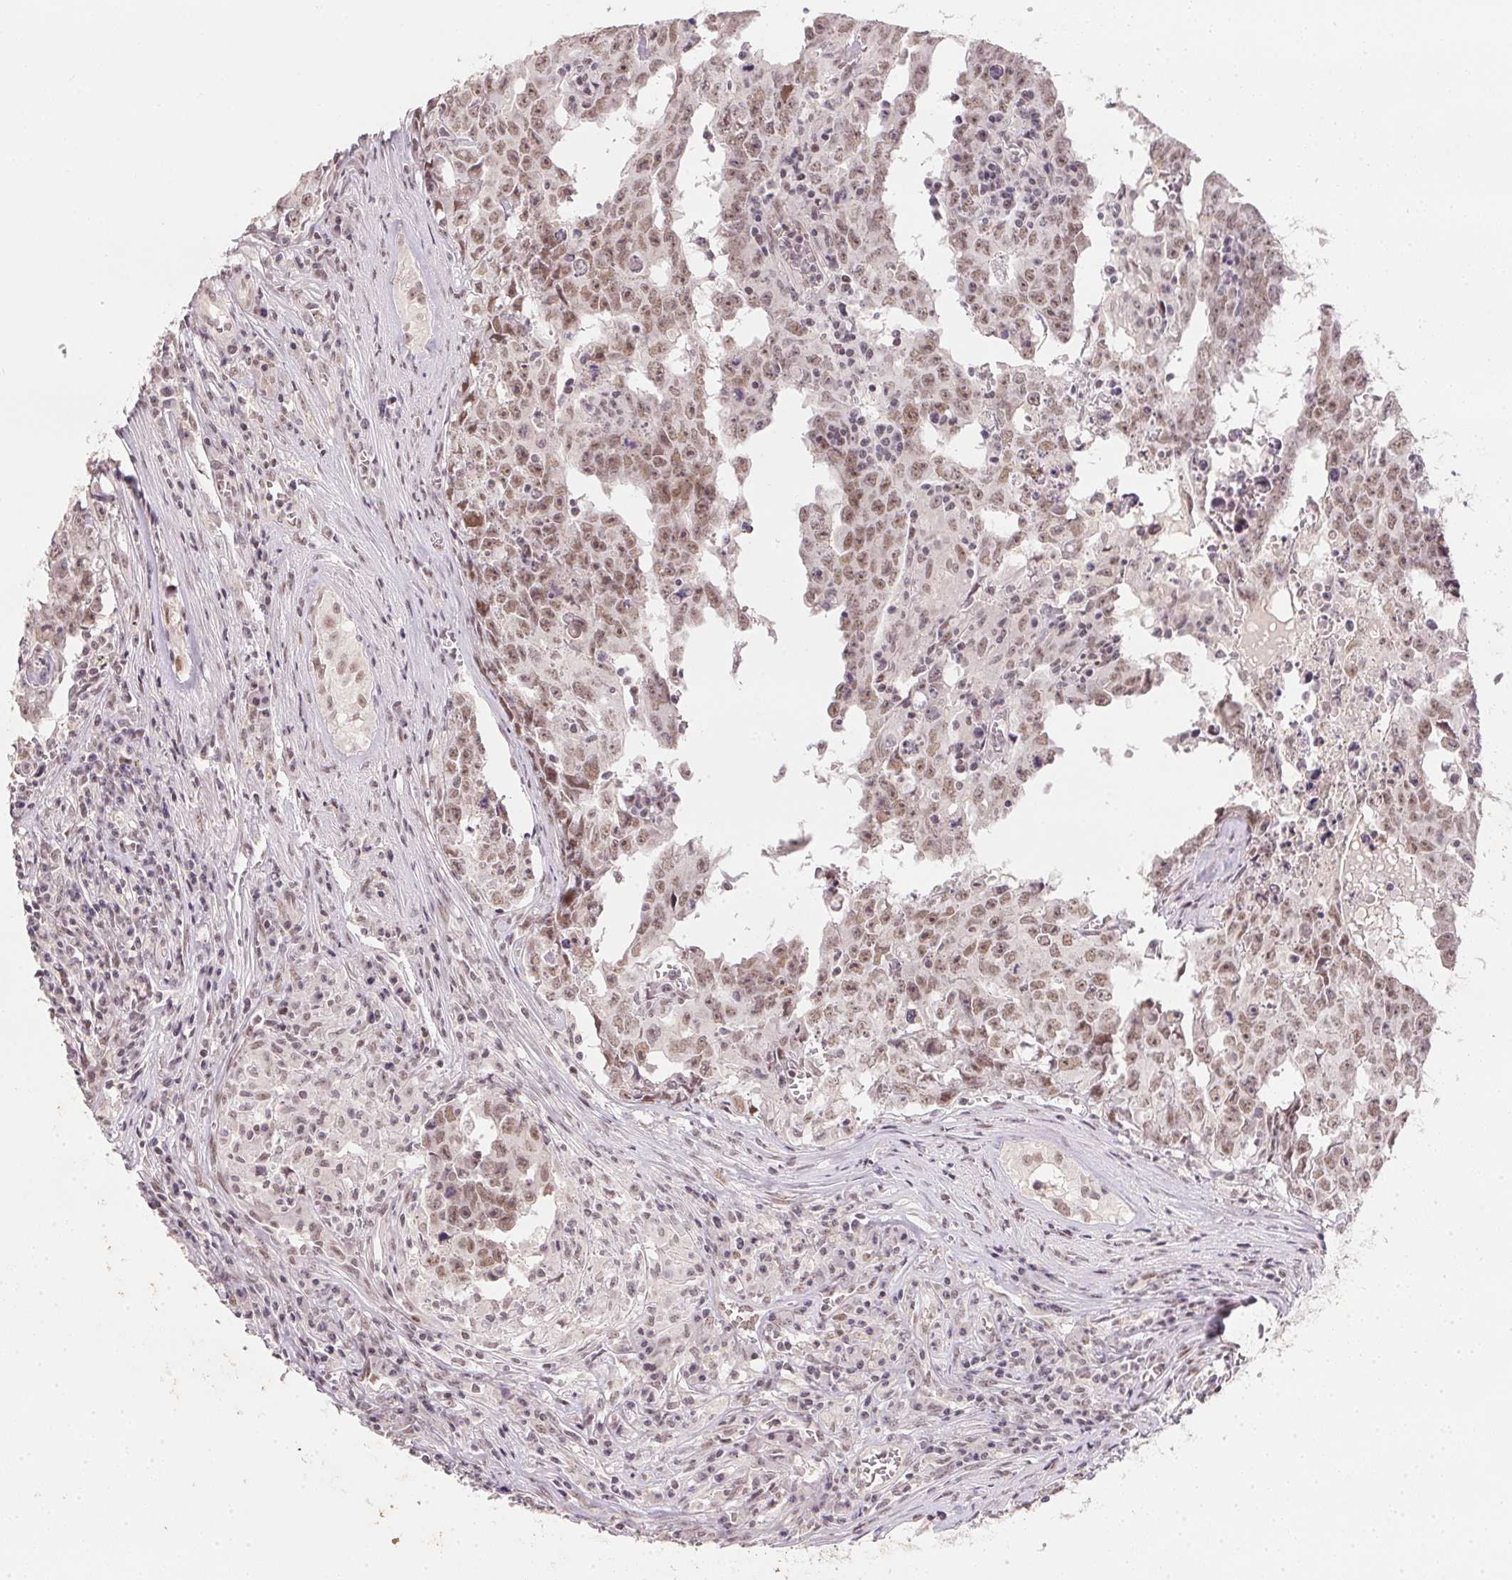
{"staining": {"intensity": "weak", "quantity": ">75%", "location": "nuclear"}, "tissue": "testis cancer", "cell_type": "Tumor cells", "image_type": "cancer", "snomed": [{"axis": "morphology", "description": "Carcinoma, Embryonal, NOS"}, {"axis": "topography", "description": "Testis"}], "caption": "This micrograph demonstrates immunohistochemistry (IHC) staining of human embryonal carcinoma (testis), with low weak nuclear positivity in approximately >75% of tumor cells.", "gene": "KDM4D", "patient": {"sex": "male", "age": 22}}